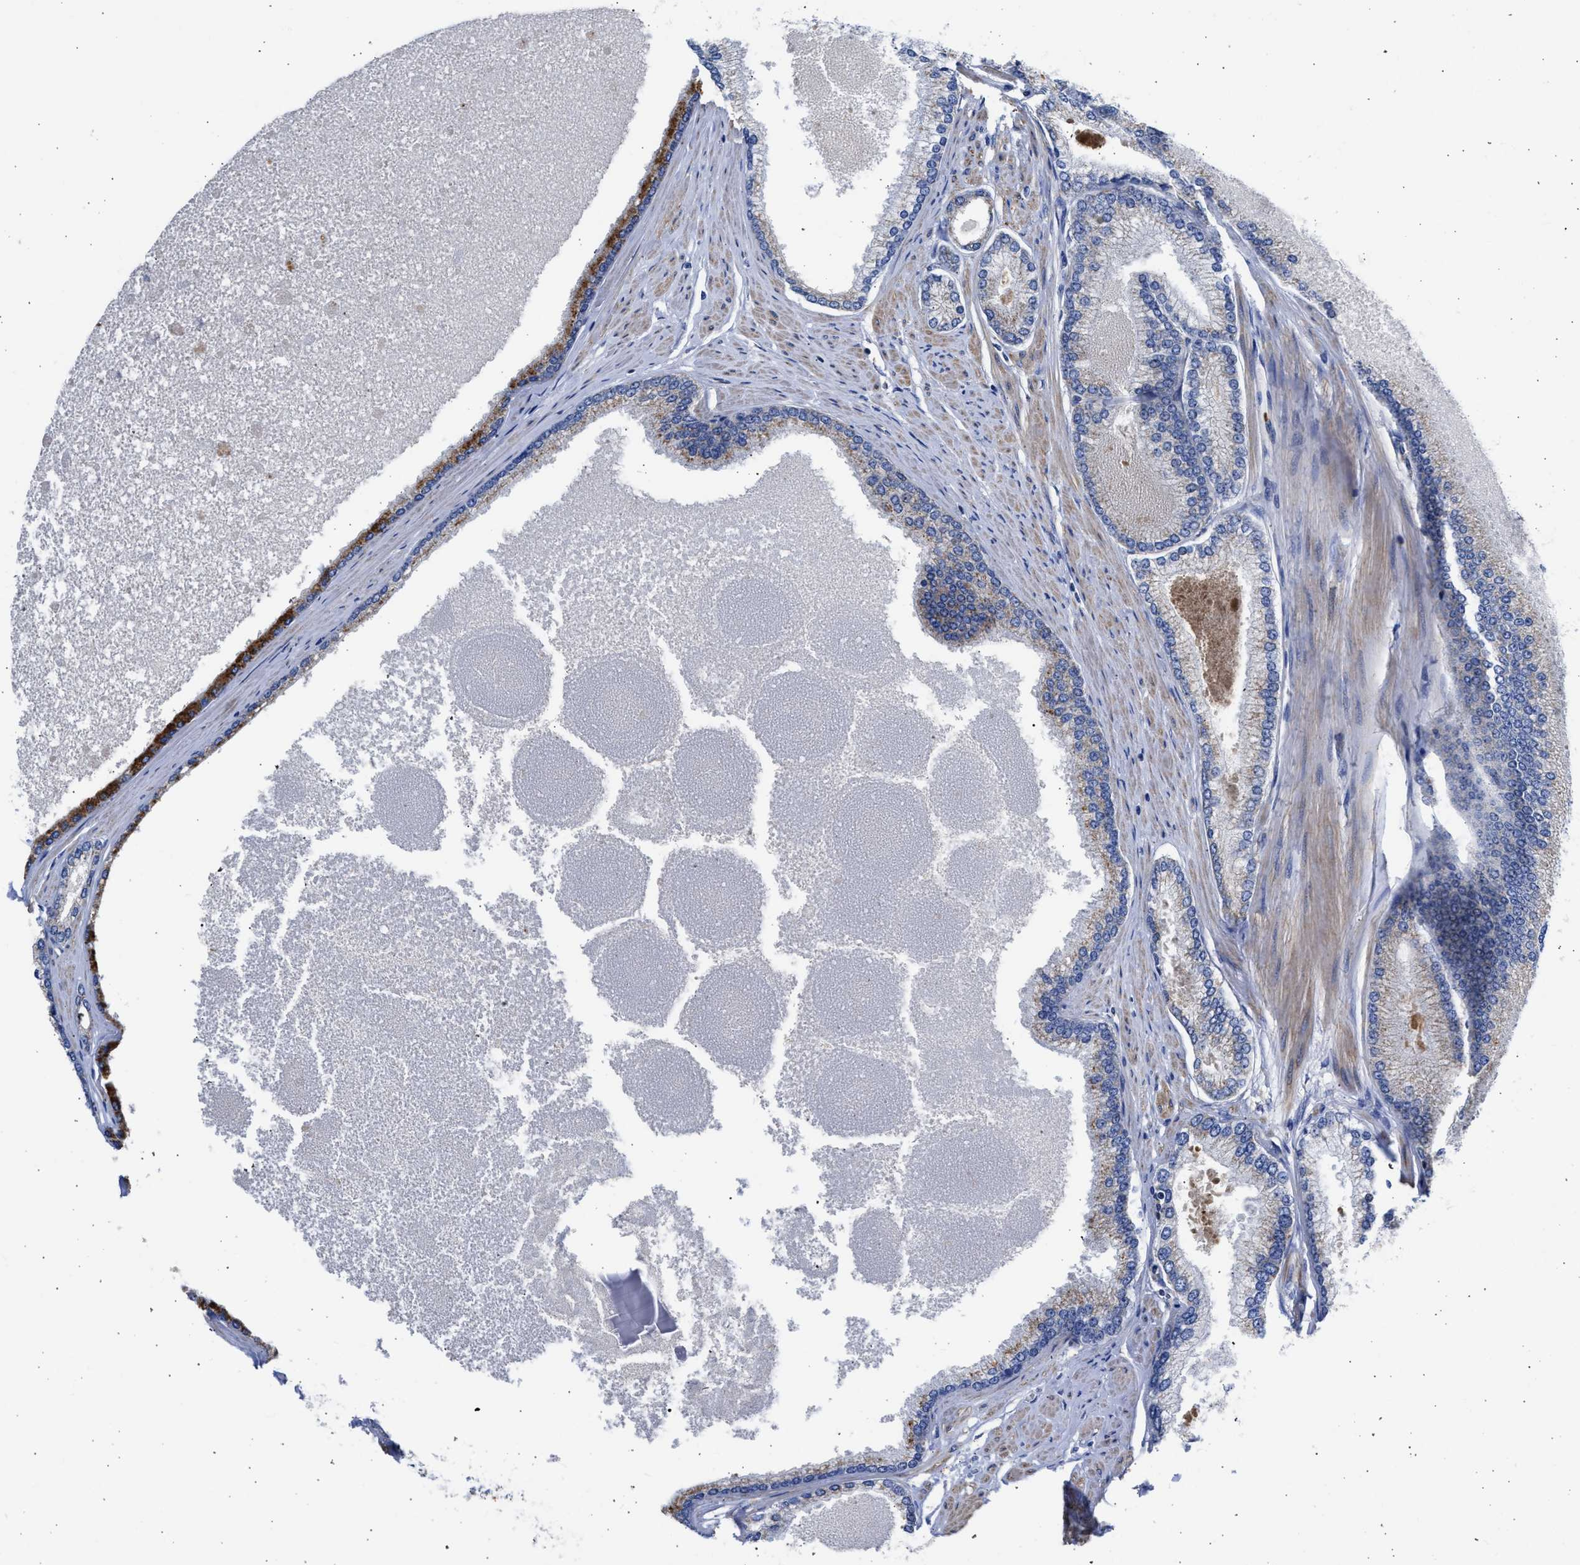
{"staining": {"intensity": "moderate", "quantity": "25%-75%", "location": "cytoplasmic/membranous"}, "tissue": "prostate cancer", "cell_type": "Tumor cells", "image_type": "cancer", "snomed": [{"axis": "morphology", "description": "Adenocarcinoma, High grade"}, {"axis": "topography", "description": "Prostate"}], "caption": "This photomicrograph displays prostate cancer (adenocarcinoma (high-grade)) stained with immunohistochemistry (IHC) to label a protein in brown. The cytoplasmic/membranous of tumor cells show moderate positivity for the protein. Nuclei are counter-stained blue.", "gene": "BTG3", "patient": {"sex": "male", "age": 61}}